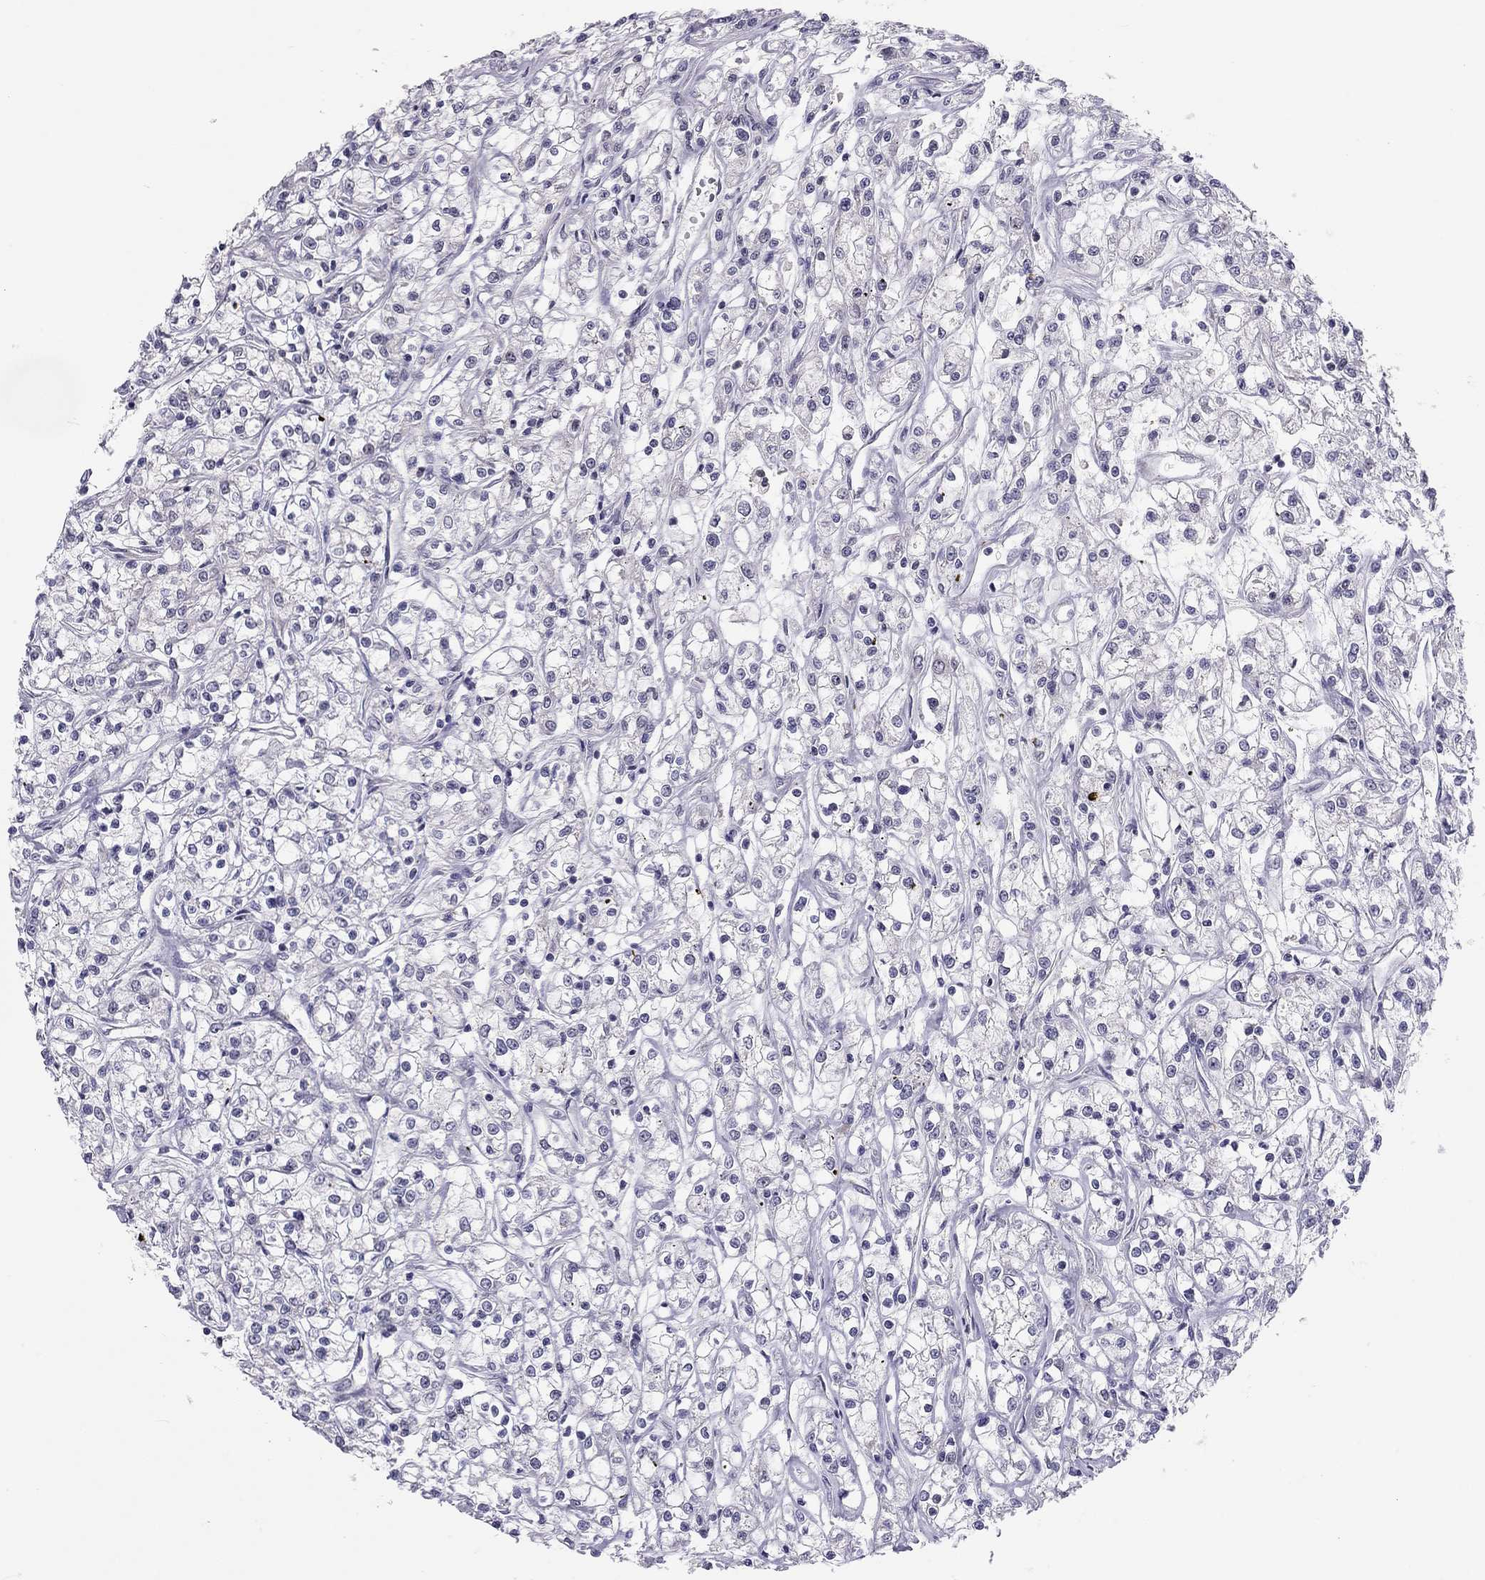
{"staining": {"intensity": "negative", "quantity": "none", "location": "none"}, "tissue": "renal cancer", "cell_type": "Tumor cells", "image_type": "cancer", "snomed": [{"axis": "morphology", "description": "Adenocarcinoma, NOS"}, {"axis": "topography", "description": "Kidney"}], "caption": "DAB (3,3'-diaminobenzidine) immunohistochemical staining of renal adenocarcinoma exhibits no significant expression in tumor cells.", "gene": "HSF2BP", "patient": {"sex": "female", "age": 59}}